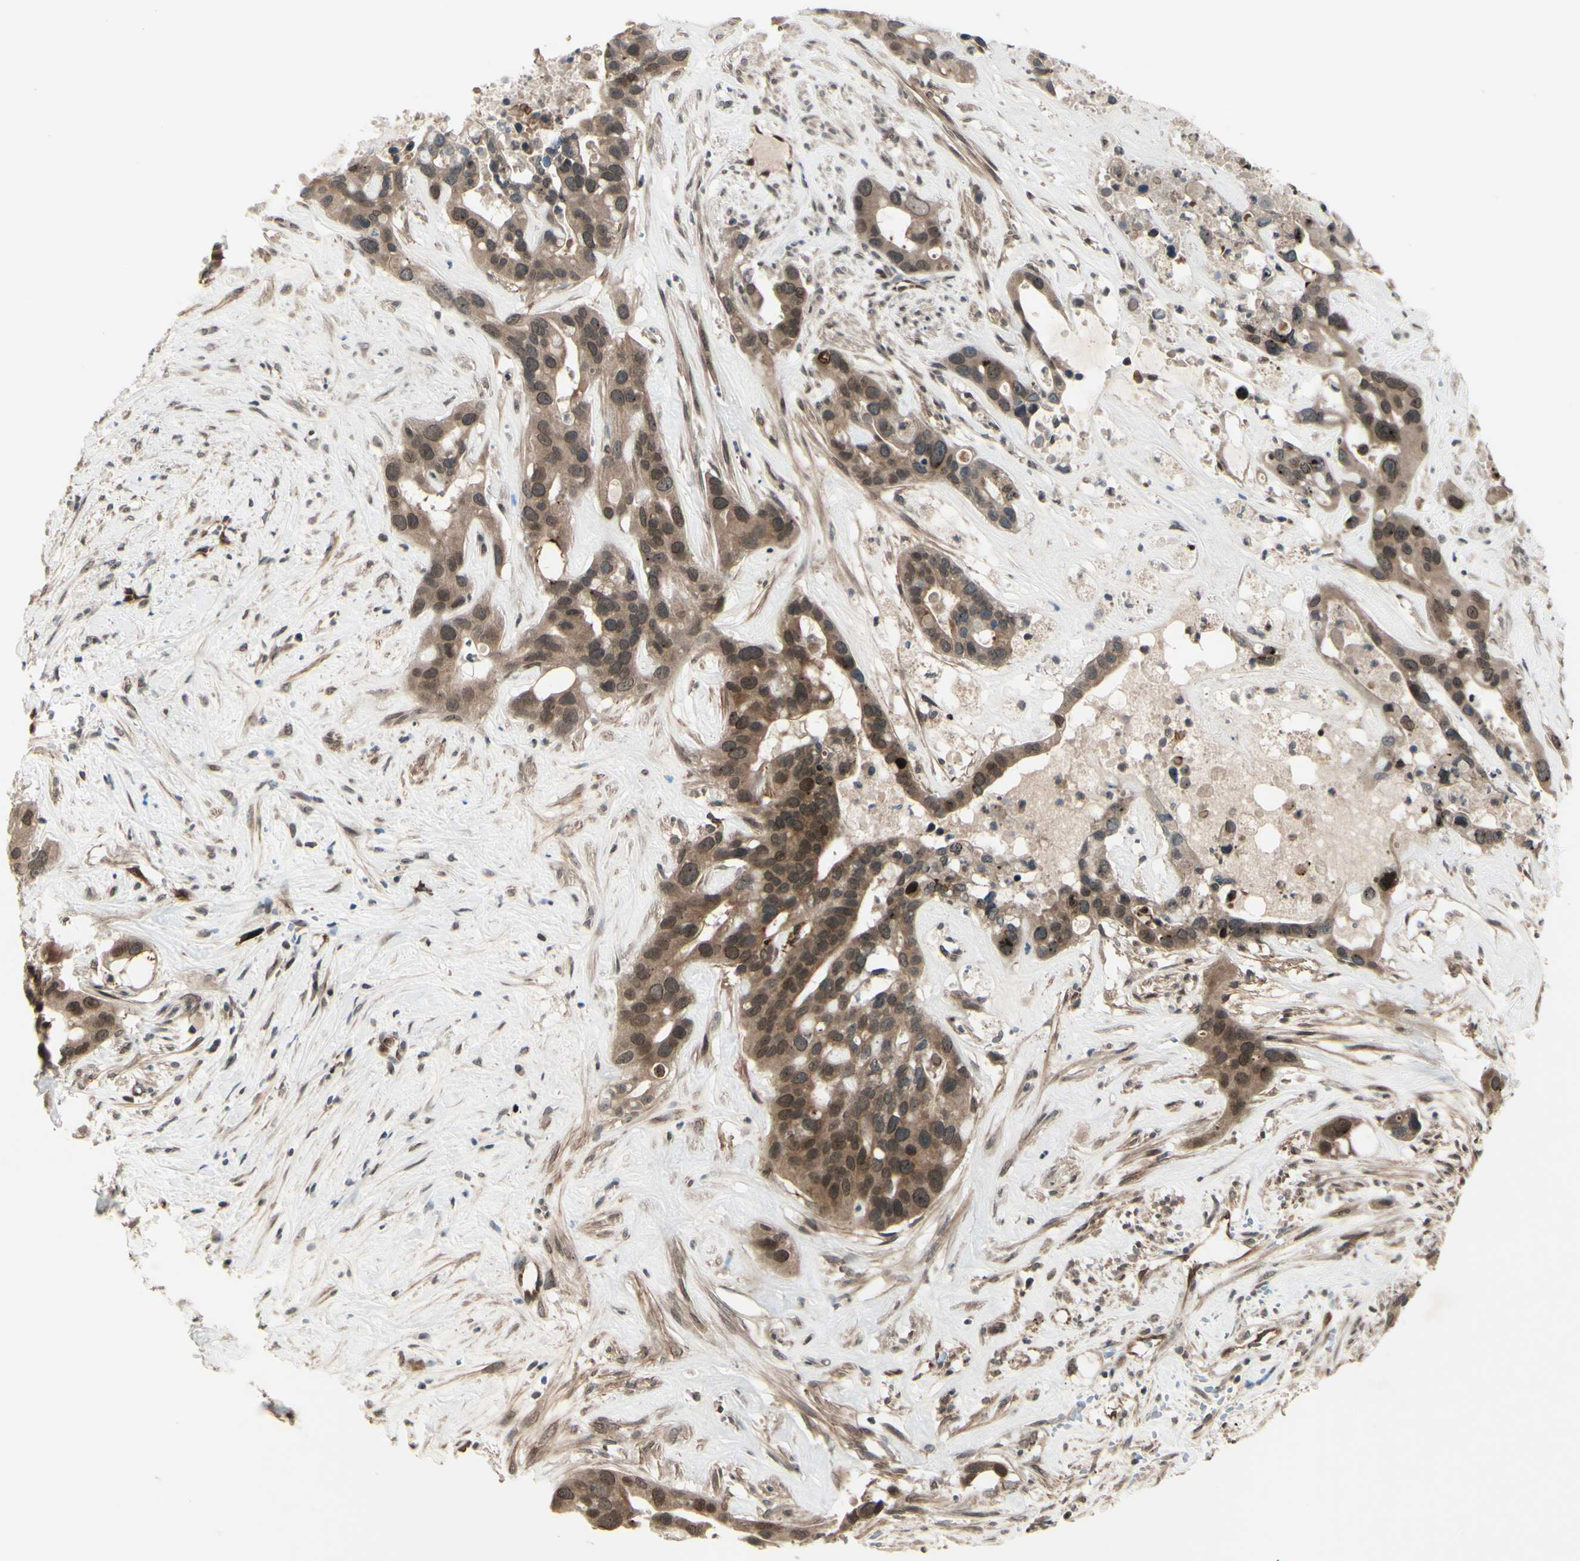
{"staining": {"intensity": "moderate", "quantity": ">75%", "location": "cytoplasmic/membranous"}, "tissue": "liver cancer", "cell_type": "Tumor cells", "image_type": "cancer", "snomed": [{"axis": "morphology", "description": "Cholangiocarcinoma"}, {"axis": "topography", "description": "Liver"}], "caption": "Liver cancer (cholangiocarcinoma) stained with a protein marker exhibits moderate staining in tumor cells.", "gene": "MLF2", "patient": {"sex": "female", "age": 65}}